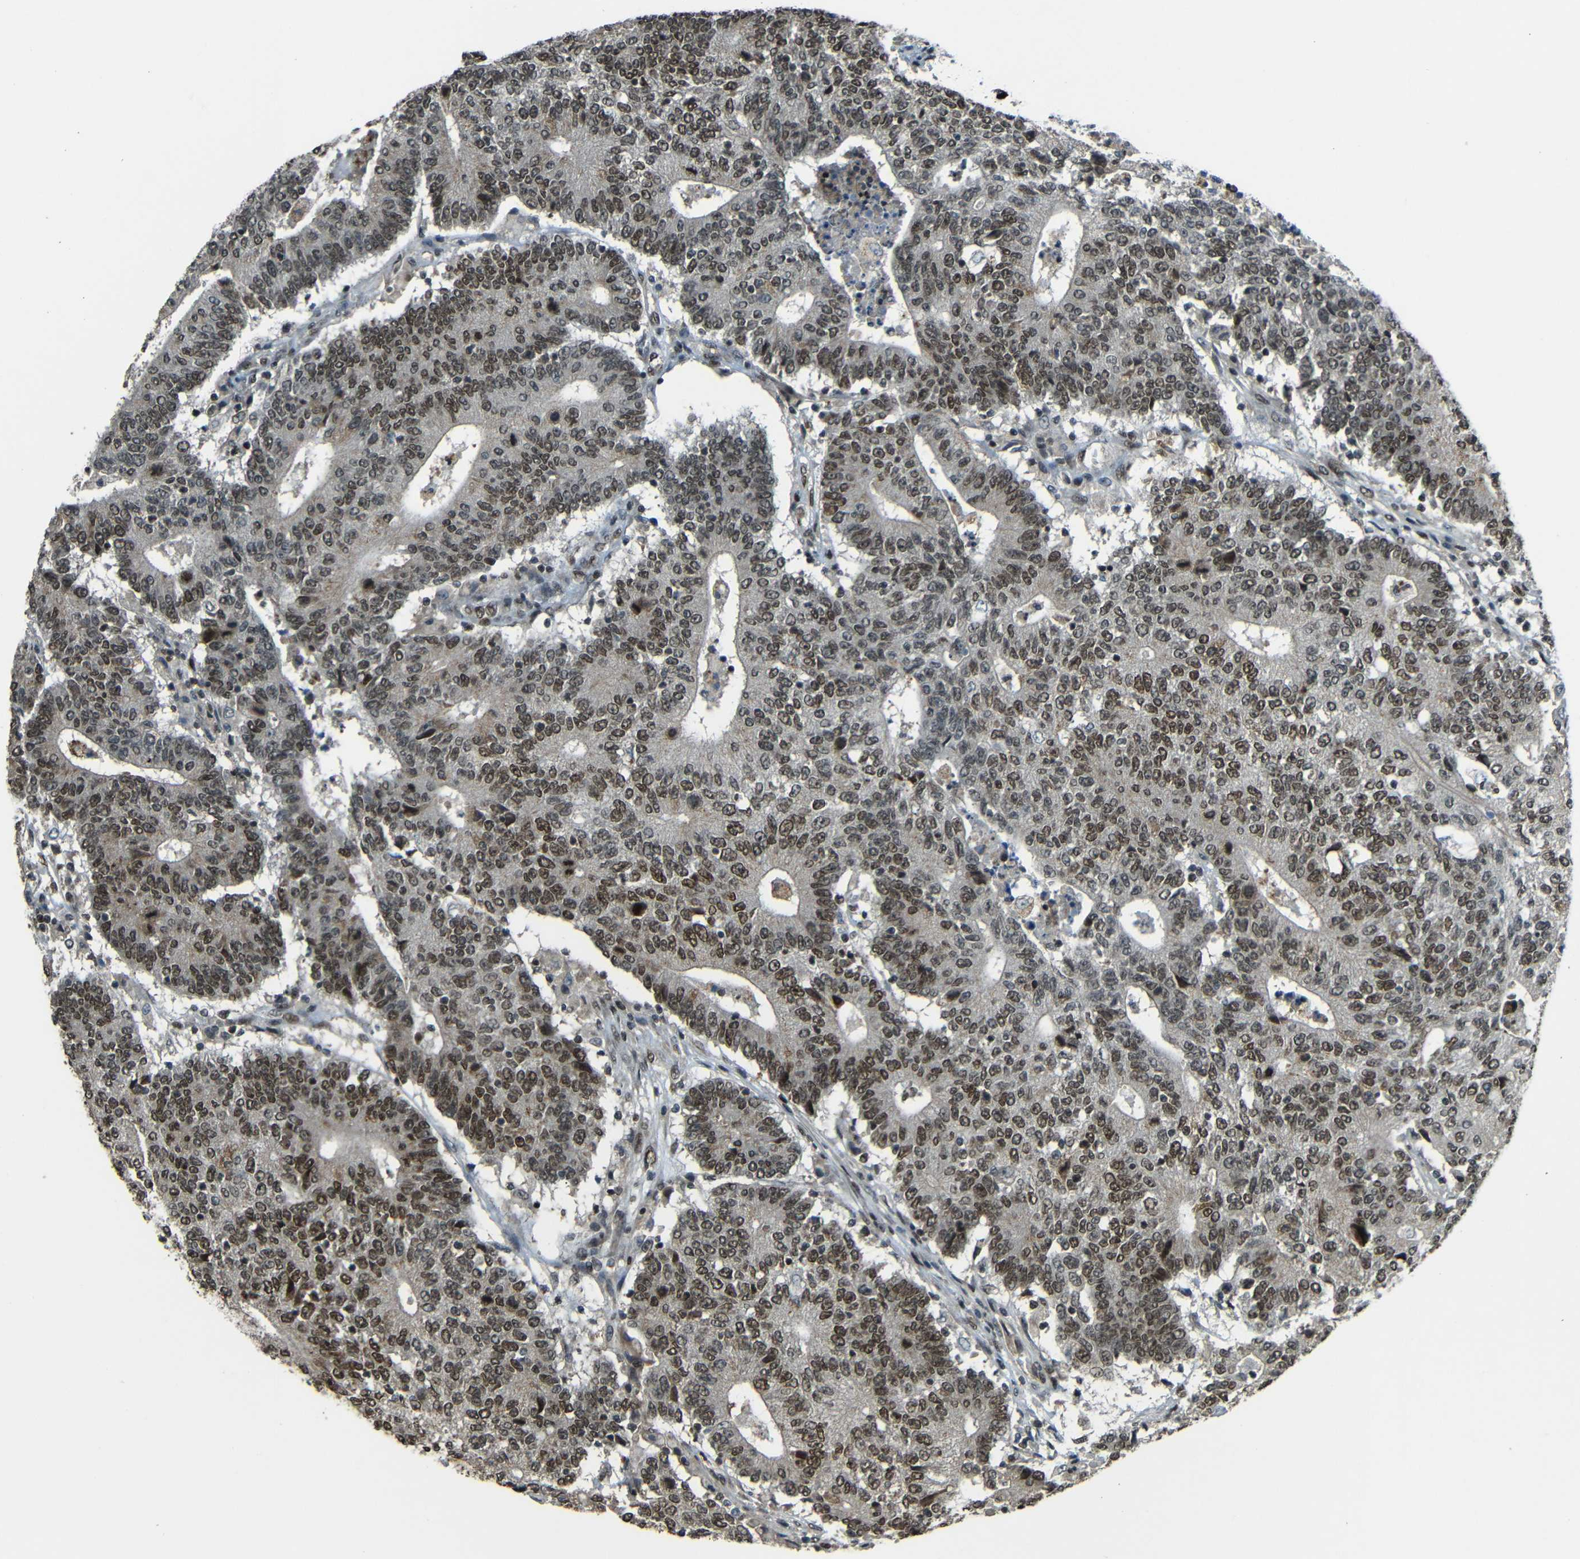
{"staining": {"intensity": "moderate", "quantity": ">75%", "location": "nuclear"}, "tissue": "colorectal cancer", "cell_type": "Tumor cells", "image_type": "cancer", "snomed": [{"axis": "morphology", "description": "Normal tissue, NOS"}, {"axis": "morphology", "description": "Adenocarcinoma, NOS"}, {"axis": "topography", "description": "Colon"}], "caption": "Brown immunohistochemical staining in human colorectal cancer (adenocarcinoma) demonstrates moderate nuclear positivity in approximately >75% of tumor cells.", "gene": "PSIP1", "patient": {"sex": "female", "age": 75}}